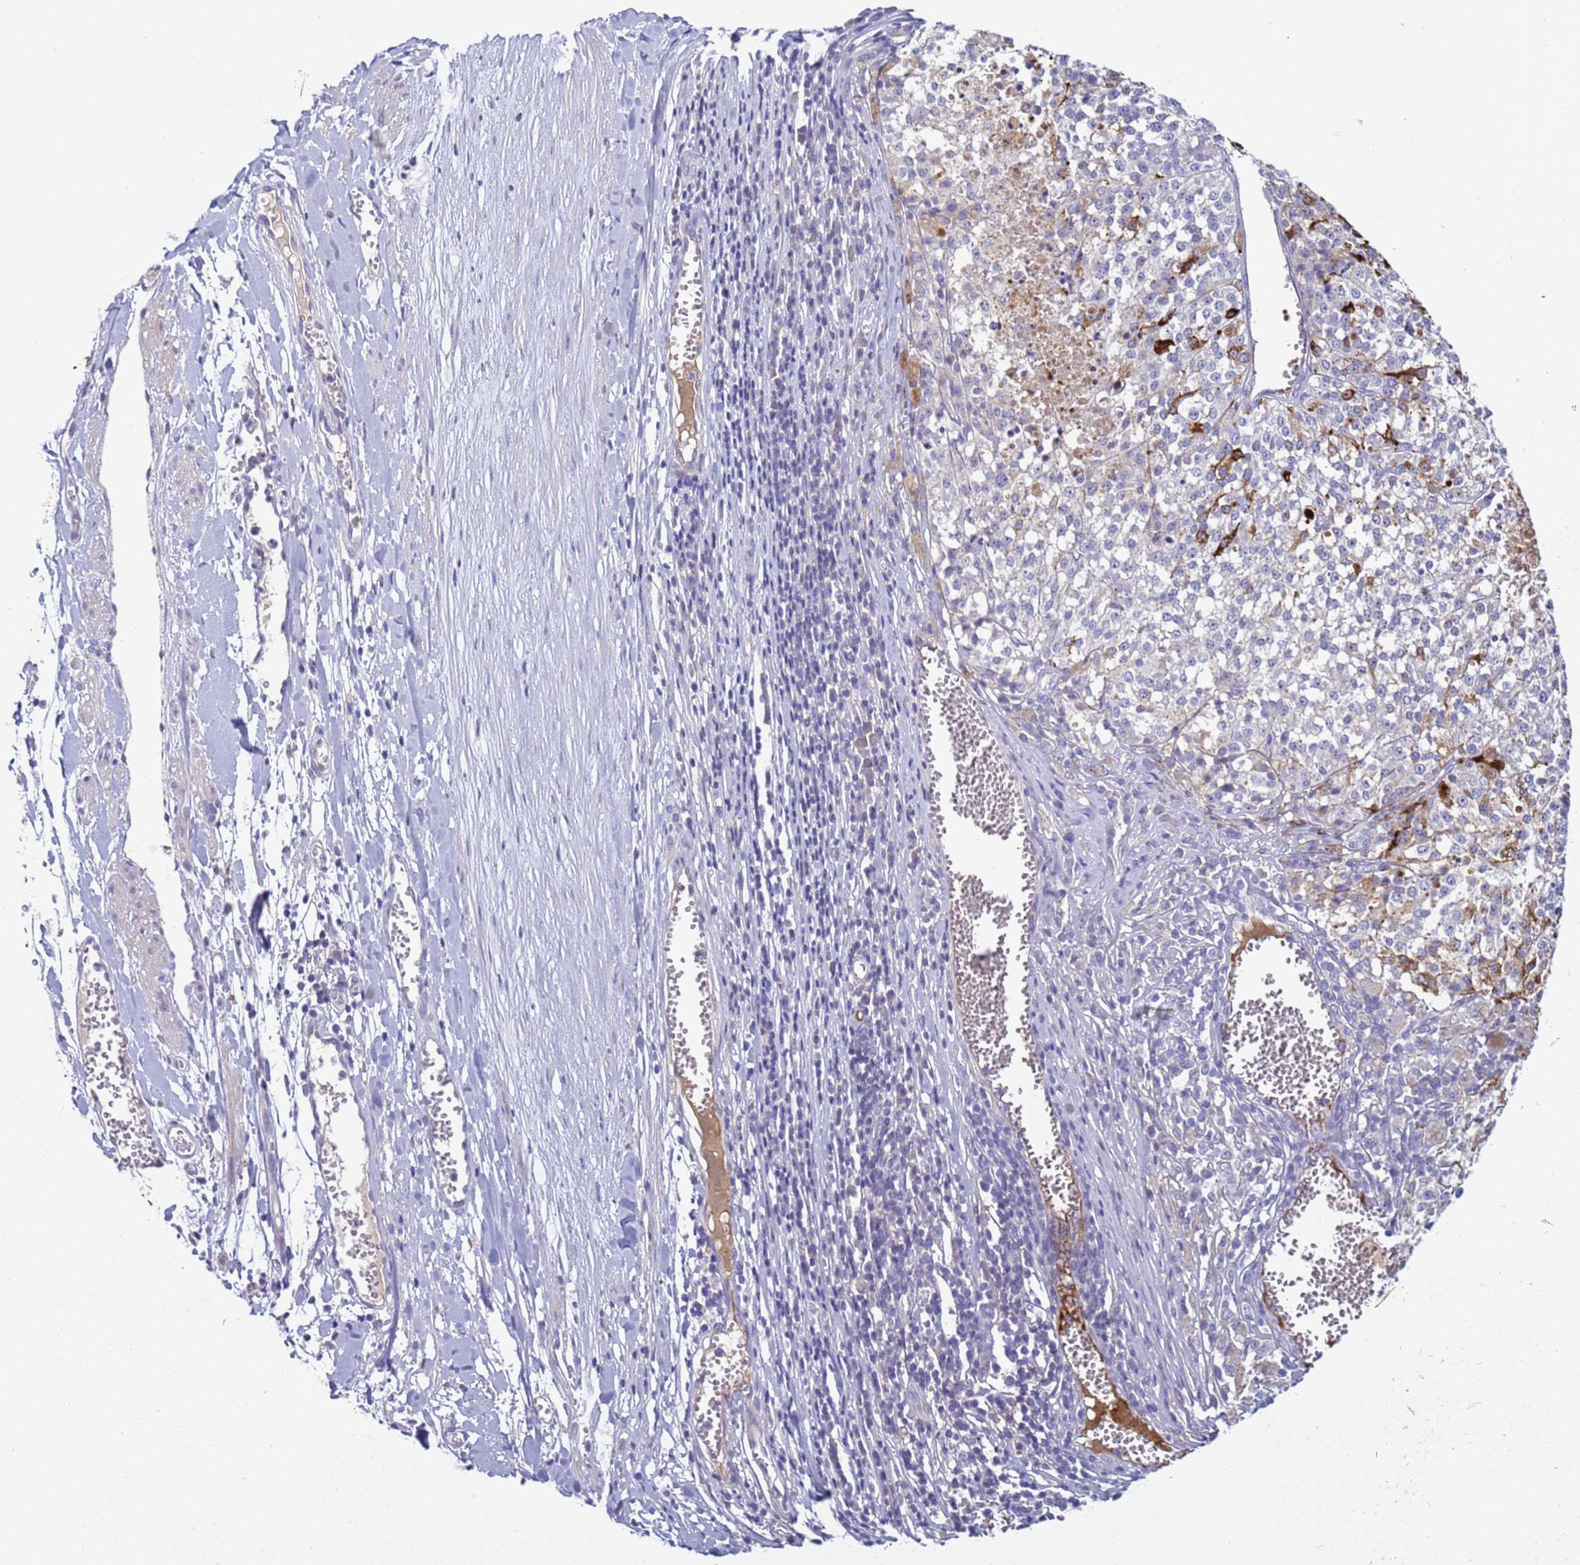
{"staining": {"intensity": "negative", "quantity": "none", "location": "none"}, "tissue": "melanoma", "cell_type": "Tumor cells", "image_type": "cancer", "snomed": [{"axis": "morphology", "description": "Malignant melanoma, NOS"}, {"axis": "topography", "description": "Skin"}], "caption": "This is an immunohistochemistry (IHC) image of malignant melanoma. There is no expression in tumor cells.", "gene": "TRIM51", "patient": {"sex": "female", "age": 64}}